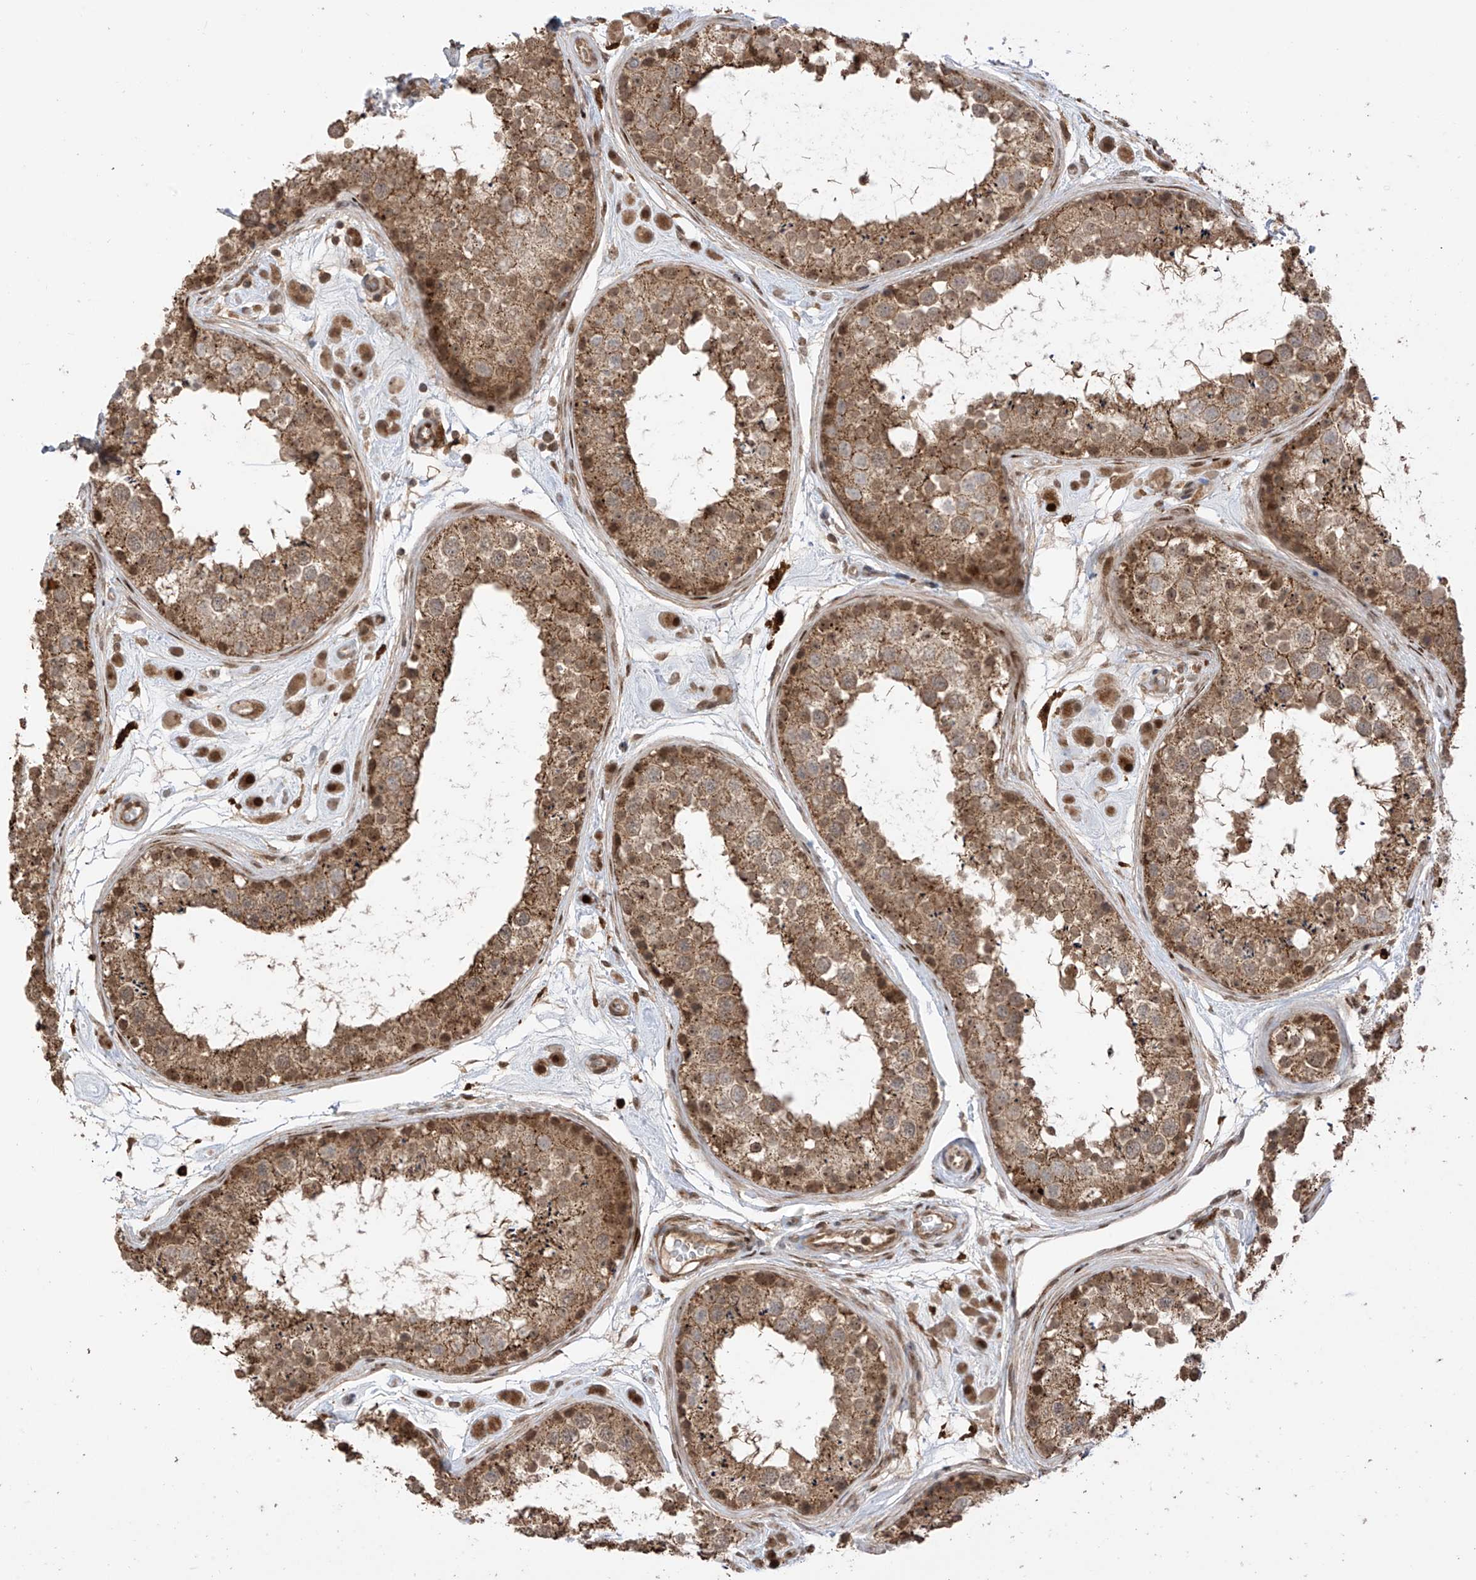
{"staining": {"intensity": "moderate", "quantity": ">75%", "location": "cytoplasmic/membranous,nuclear"}, "tissue": "testis", "cell_type": "Cells in seminiferous ducts", "image_type": "normal", "snomed": [{"axis": "morphology", "description": "Normal tissue, NOS"}, {"axis": "topography", "description": "Testis"}], "caption": "Brown immunohistochemical staining in benign human testis reveals moderate cytoplasmic/membranous,nuclear expression in about >75% of cells in seminiferous ducts.", "gene": "LATS1", "patient": {"sex": "male", "age": 25}}